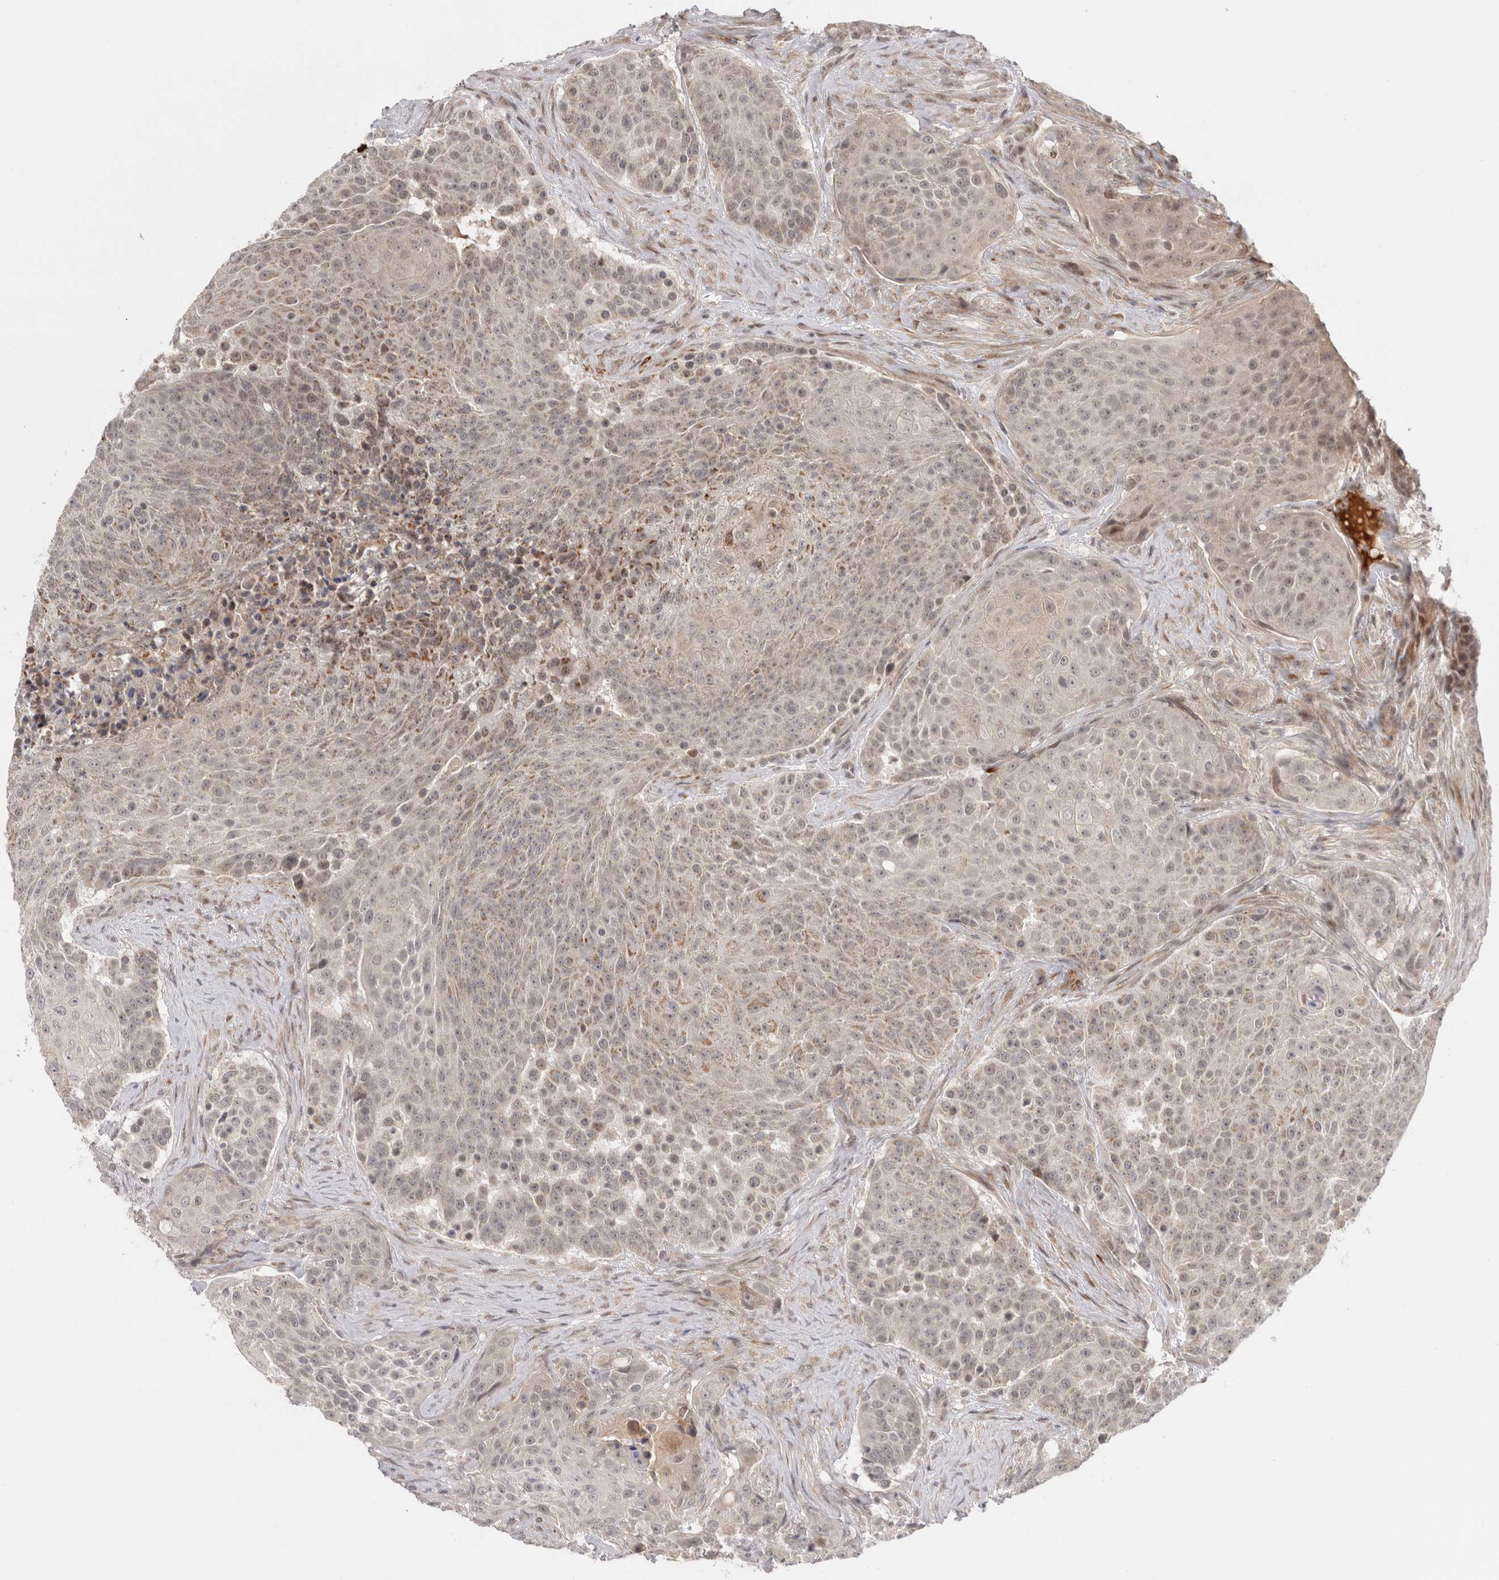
{"staining": {"intensity": "weak", "quantity": "25%-75%", "location": "cytoplasmic/membranous,nuclear"}, "tissue": "urothelial cancer", "cell_type": "Tumor cells", "image_type": "cancer", "snomed": [{"axis": "morphology", "description": "Urothelial carcinoma, High grade"}, {"axis": "topography", "description": "Urinary bladder"}], "caption": "This histopathology image reveals urothelial carcinoma (high-grade) stained with immunohistochemistry (IHC) to label a protein in brown. The cytoplasmic/membranous and nuclear of tumor cells show weak positivity for the protein. Nuclei are counter-stained blue.", "gene": "ZNF318", "patient": {"sex": "female", "age": 63}}